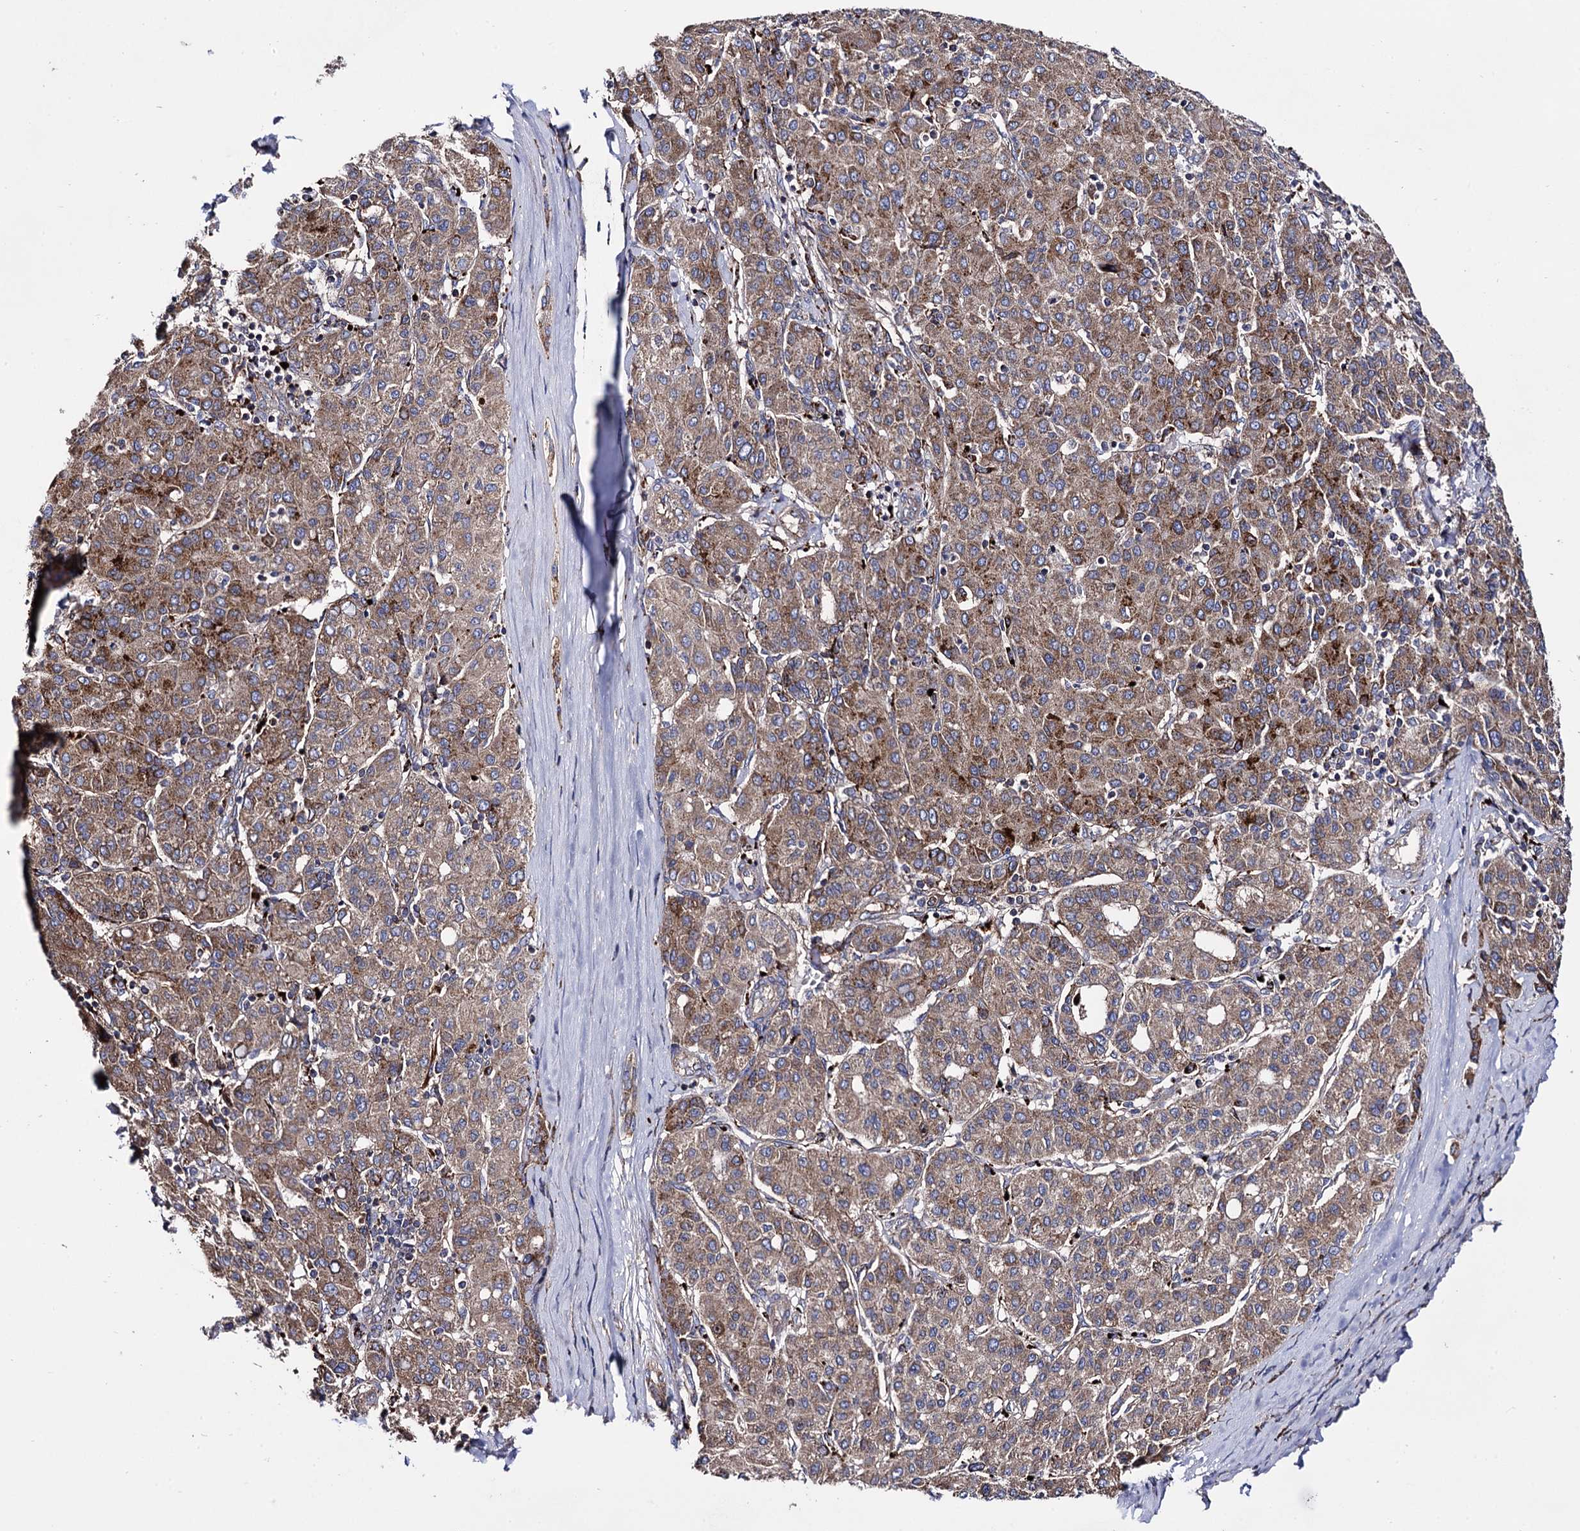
{"staining": {"intensity": "moderate", "quantity": ">75%", "location": "cytoplasmic/membranous"}, "tissue": "liver cancer", "cell_type": "Tumor cells", "image_type": "cancer", "snomed": [{"axis": "morphology", "description": "Carcinoma, Hepatocellular, NOS"}, {"axis": "topography", "description": "Liver"}], "caption": "Moderate cytoplasmic/membranous positivity for a protein is identified in approximately >75% of tumor cells of liver cancer using immunohistochemistry.", "gene": "IQCH", "patient": {"sex": "male", "age": 65}}